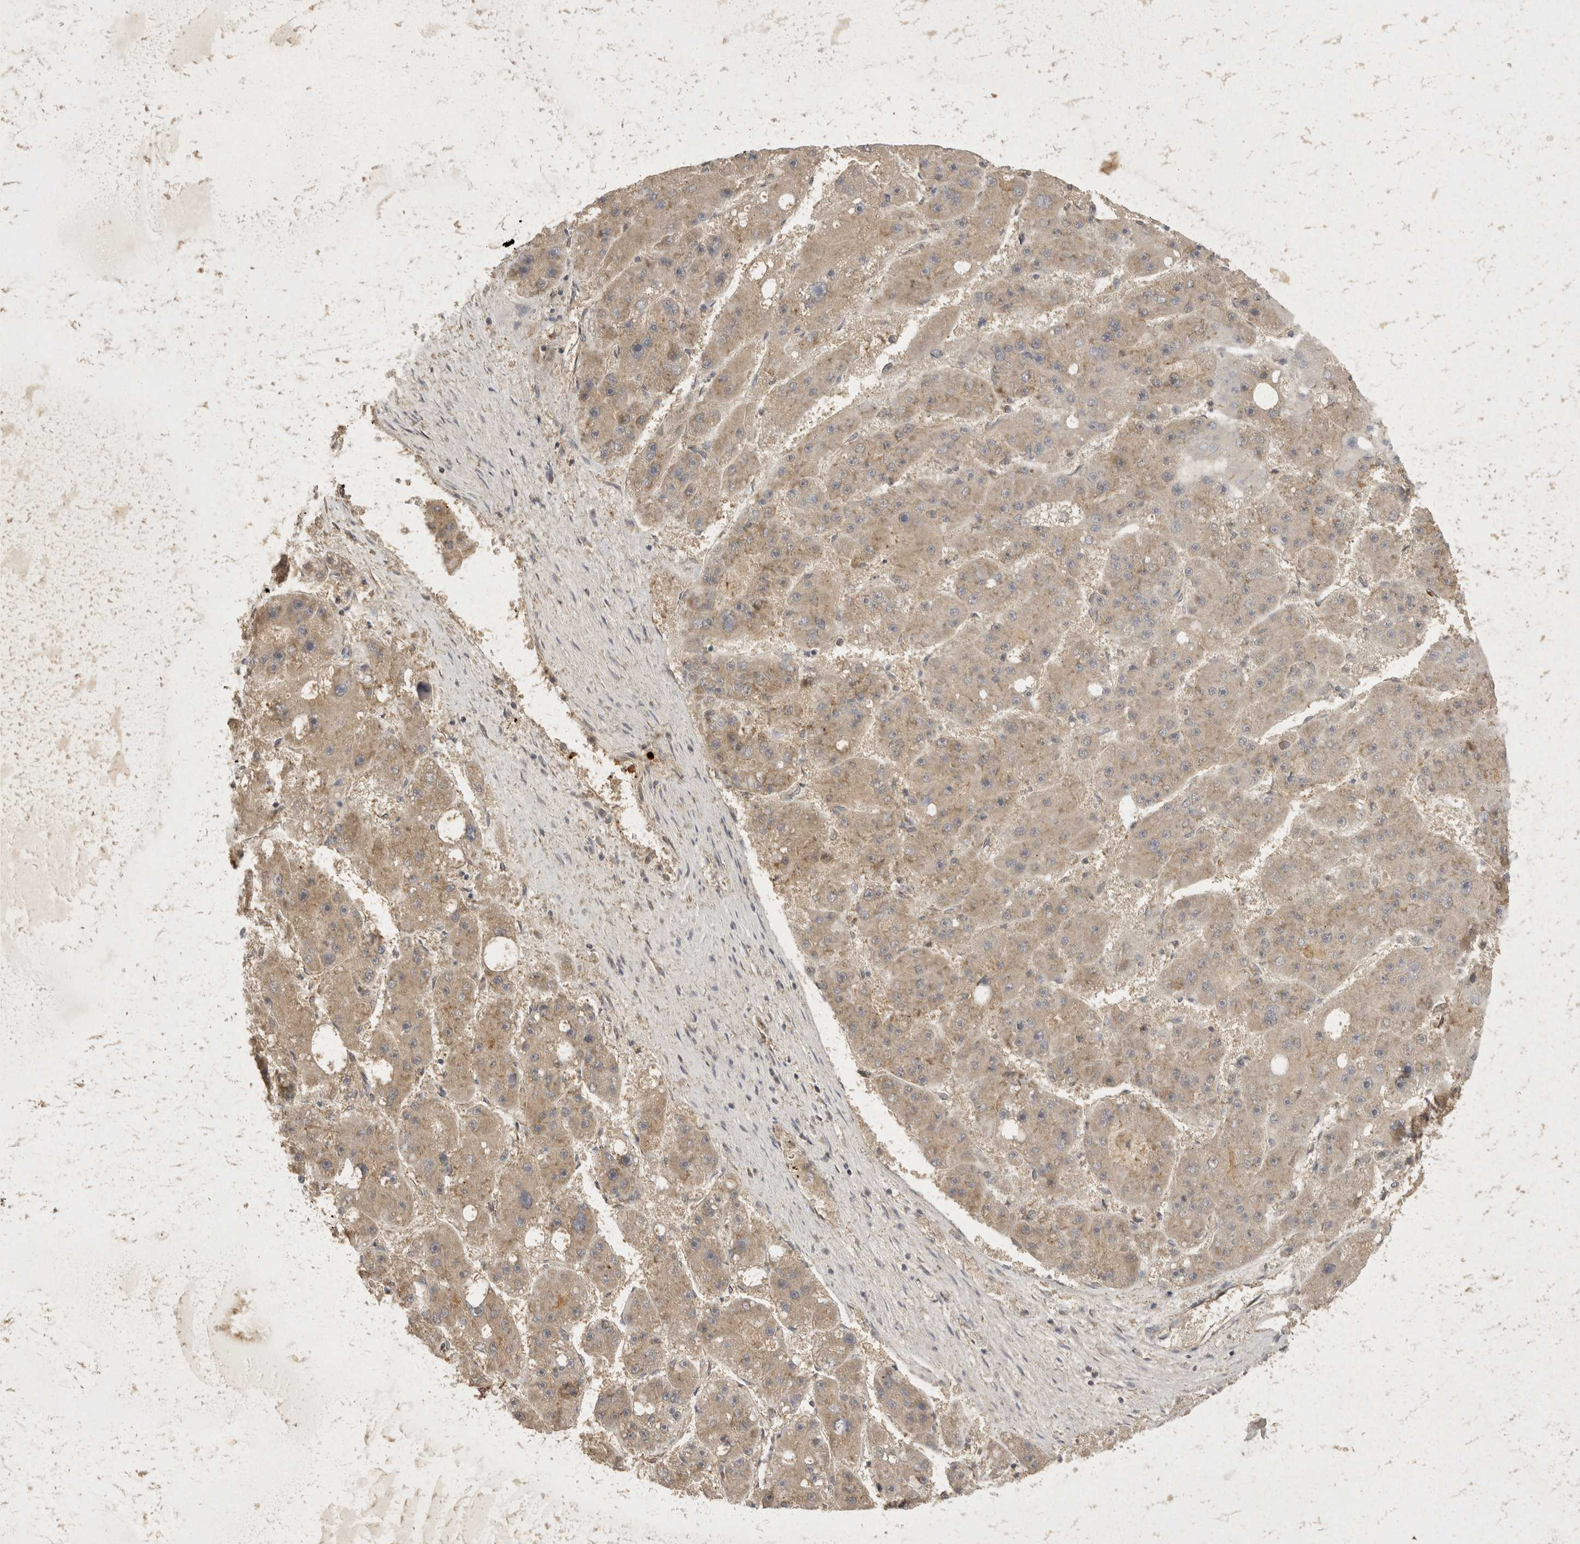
{"staining": {"intensity": "weak", "quantity": "25%-75%", "location": "cytoplasmic/membranous"}, "tissue": "liver cancer", "cell_type": "Tumor cells", "image_type": "cancer", "snomed": [{"axis": "morphology", "description": "Carcinoma, Hepatocellular, NOS"}, {"axis": "topography", "description": "Liver"}], "caption": "A low amount of weak cytoplasmic/membranous positivity is appreciated in approximately 25%-75% of tumor cells in hepatocellular carcinoma (liver) tissue. The protein is stained brown, and the nuclei are stained in blue (DAB IHC with brightfield microscopy, high magnification).", "gene": "EIF4G3", "patient": {"sex": "female", "age": 61}}